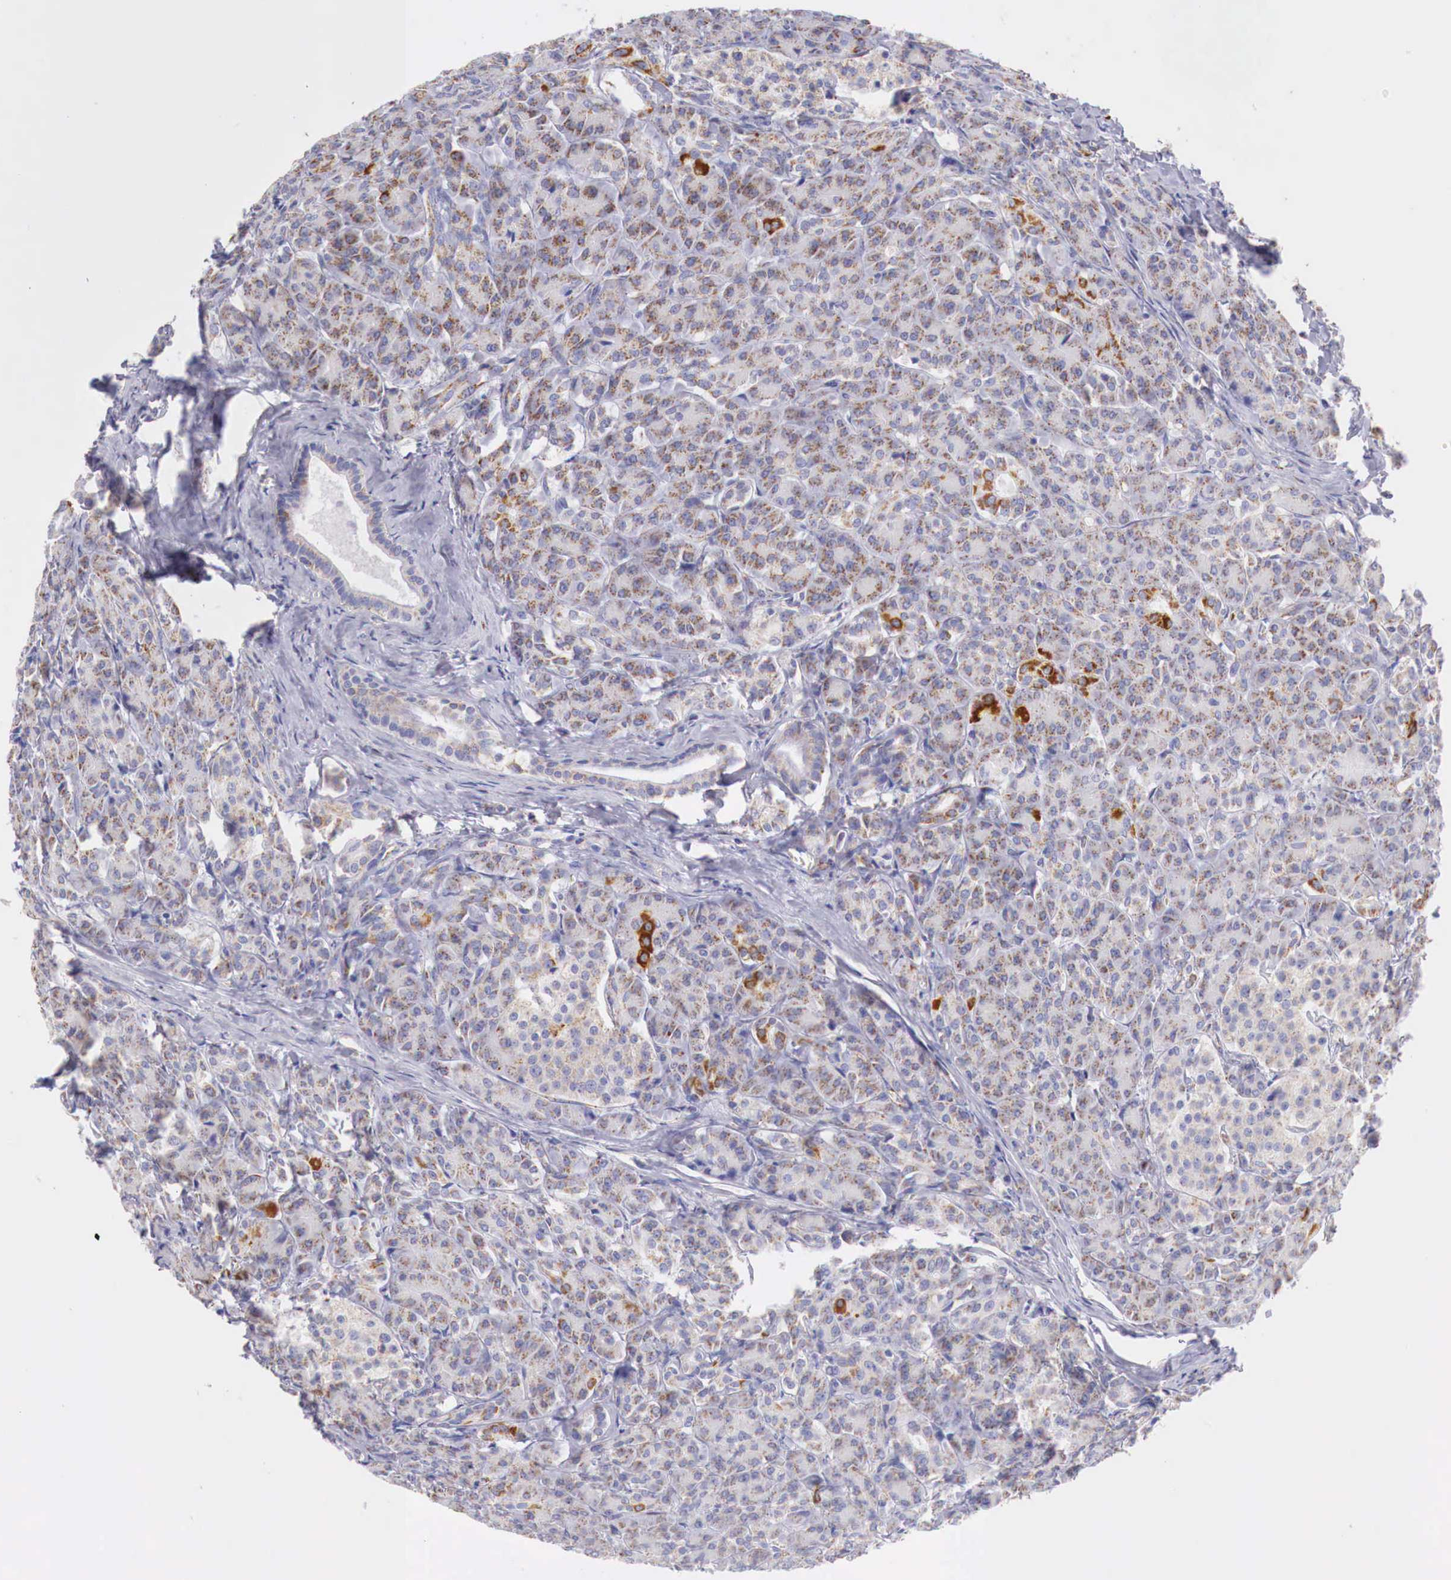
{"staining": {"intensity": "moderate", "quantity": ">75%", "location": "cytoplasmic/membranous"}, "tissue": "pancreas", "cell_type": "Exocrine glandular cells", "image_type": "normal", "snomed": [{"axis": "morphology", "description": "Normal tissue, NOS"}, {"axis": "topography", "description": "Lymph node"}, {"axis": "topography", "description": "Pancreas"}], "caption": "A high-resolution micrograph shows immunohistochemistry (IHC) staining of benign pancreas, which demonstrates moderate cytoplasmic/membranous positivity in about >75% of exocrine glandular cells.", "gene": "IDH3G", "patient": {"sex": "male", "age": 59}}